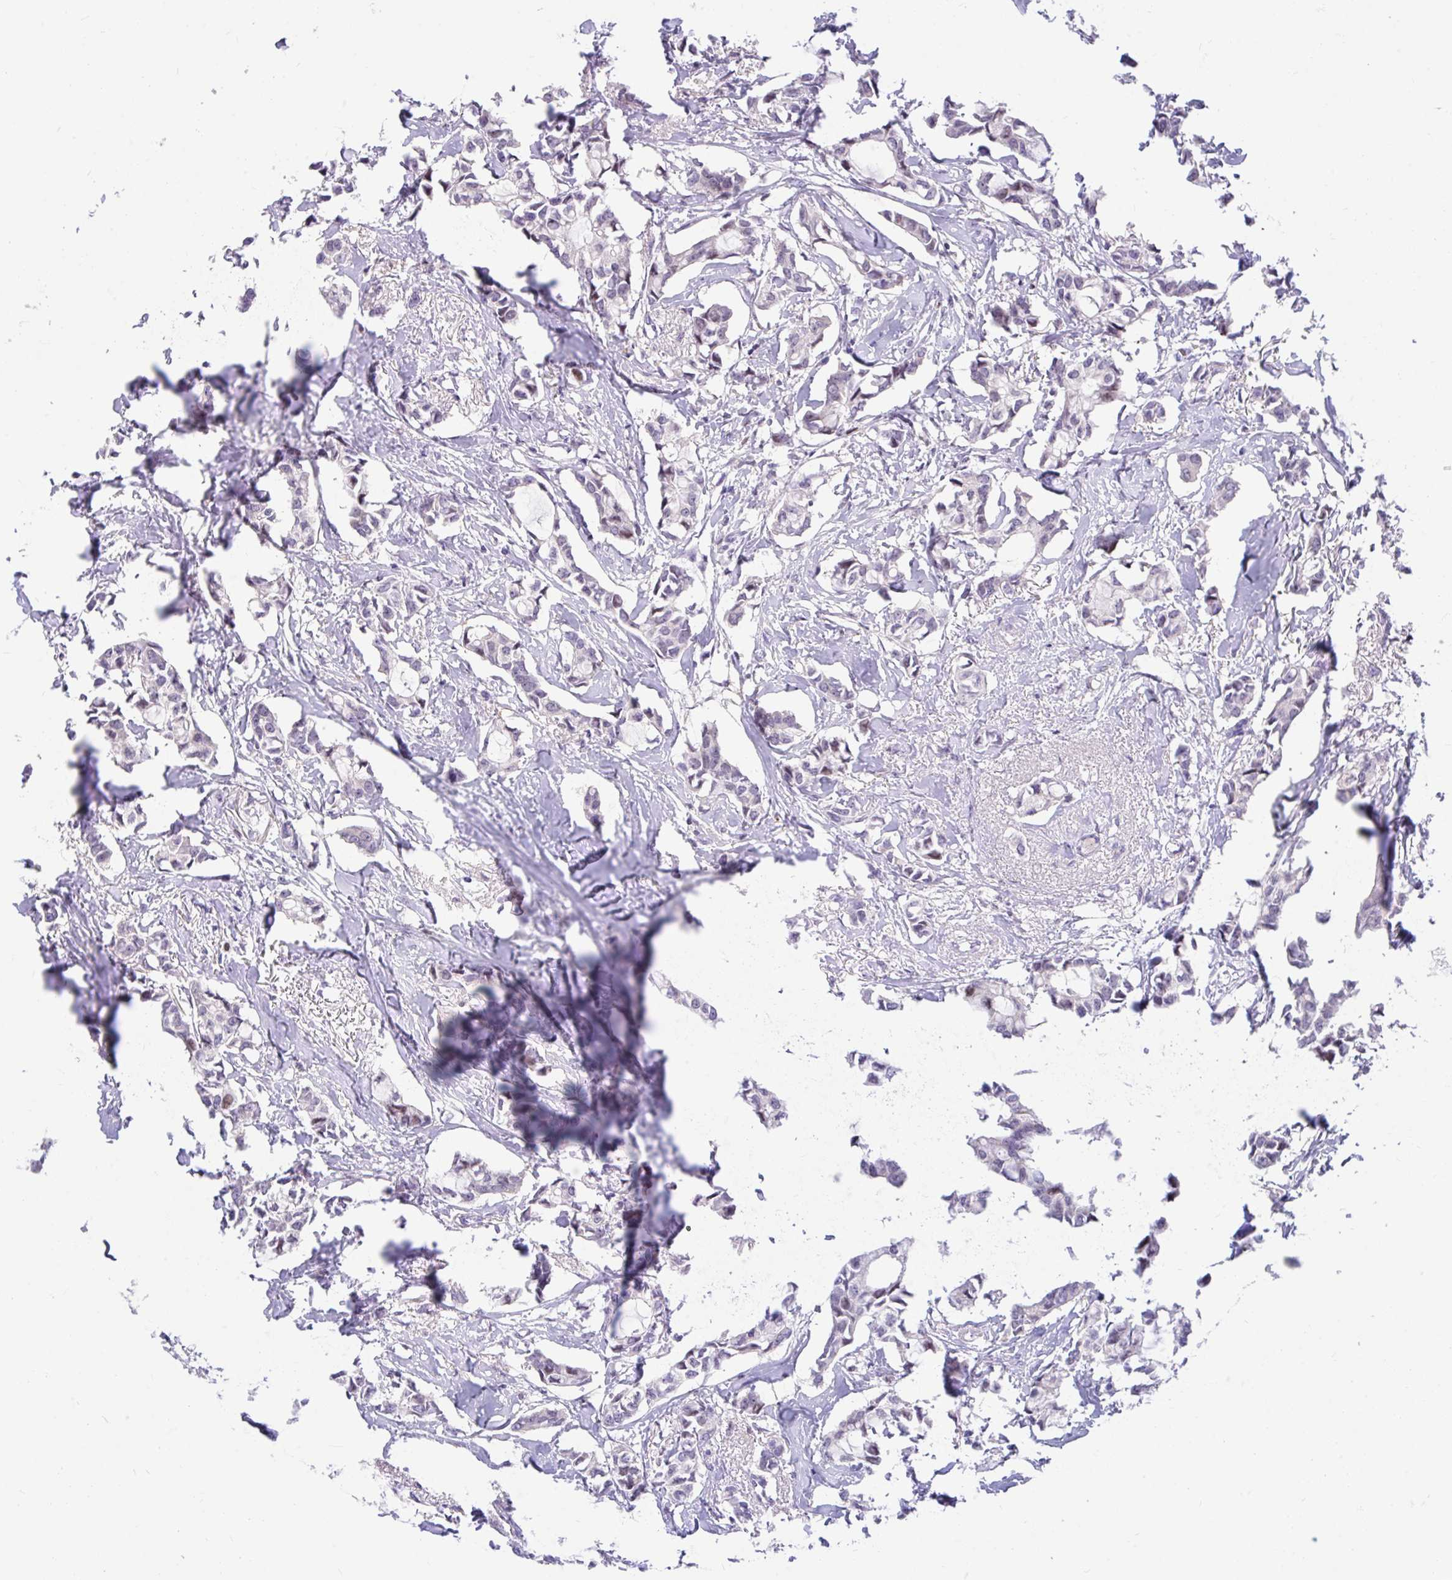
{"staining": {"intensity": "weak", "quantity": "25%-75%", "location": "nuclear"}, "tissue": "breast cancer", "cell_type": "Tumor cells", "image_type": "cancer", "snomed": [{"axis": "morphology", "description": "Duct carcinoma"}, {"axis": "topography", "description": "Breast"}], "caption": "The micrograph reveals immunohistochemical staining of breast cancer (infiltrating ductal carcinoma). There is weak nuclear expression is present in approximately 25%-75% of tumor cells. Nuclei are stained in blue.", "gene": "GLB1L2", "patient": {"sex": "female", "age": 73}}